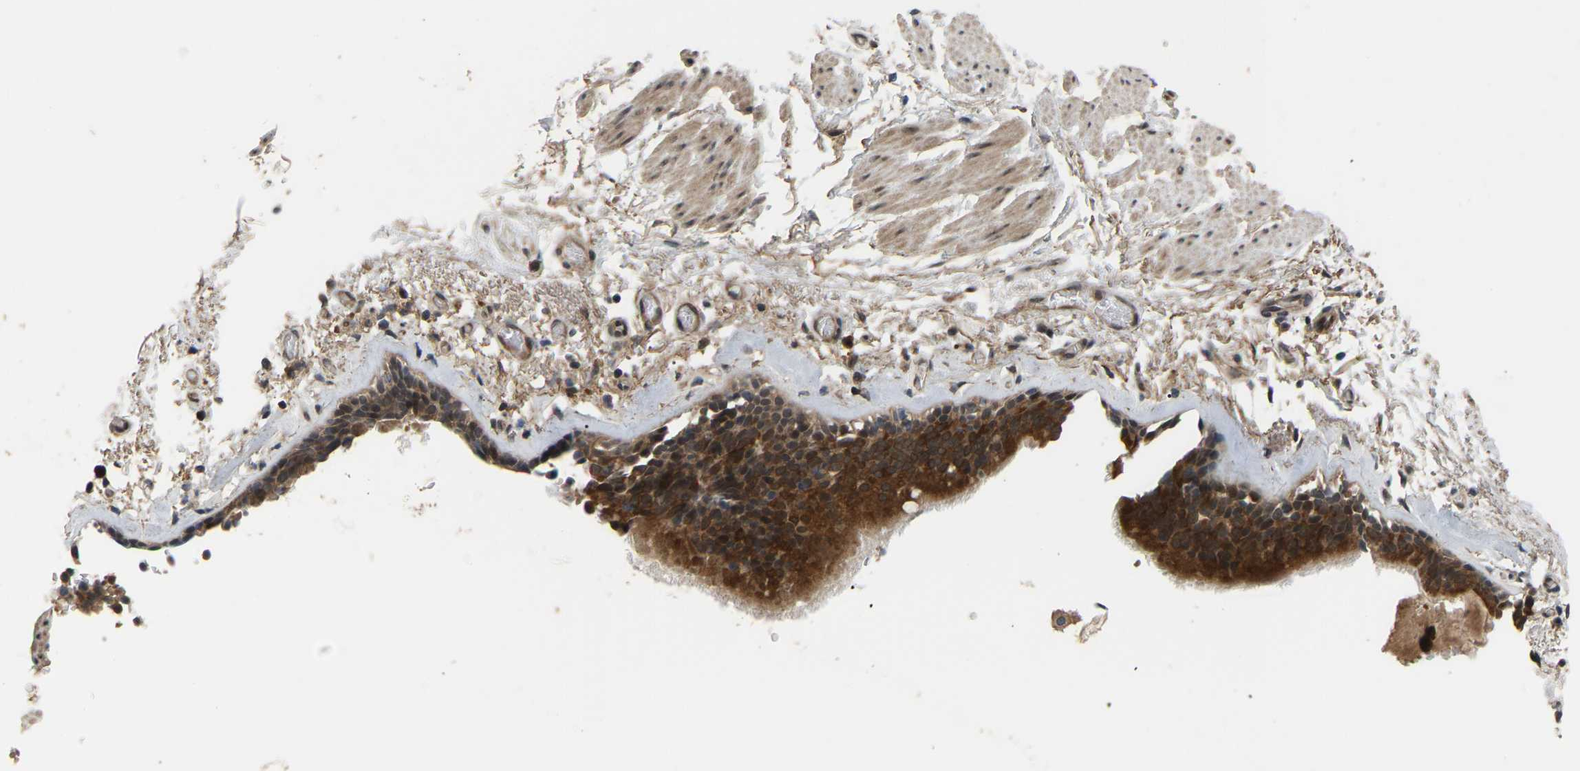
{"staining": {"intensity": "strong", "quantity": ">75%", "location": "cytoplasmic/membranous"}, "tissue": "bronchus", "cell_type": "Respiratory epithelial cells", "image_type": "normal", "snomed": [{"axis": "morphology", "description": "Normal tissue, NOS"}, {"axis": "topography", "description": "Cartilage tissue"}], "caption": "Immunohistochemical staining of benign human bronchus displays strong cytoplasmic/membranous protein expression in approximately >75% of respiratory epithelial cells.", "gene": "CROT", "patient": {"sex": "female", "age": 63}}